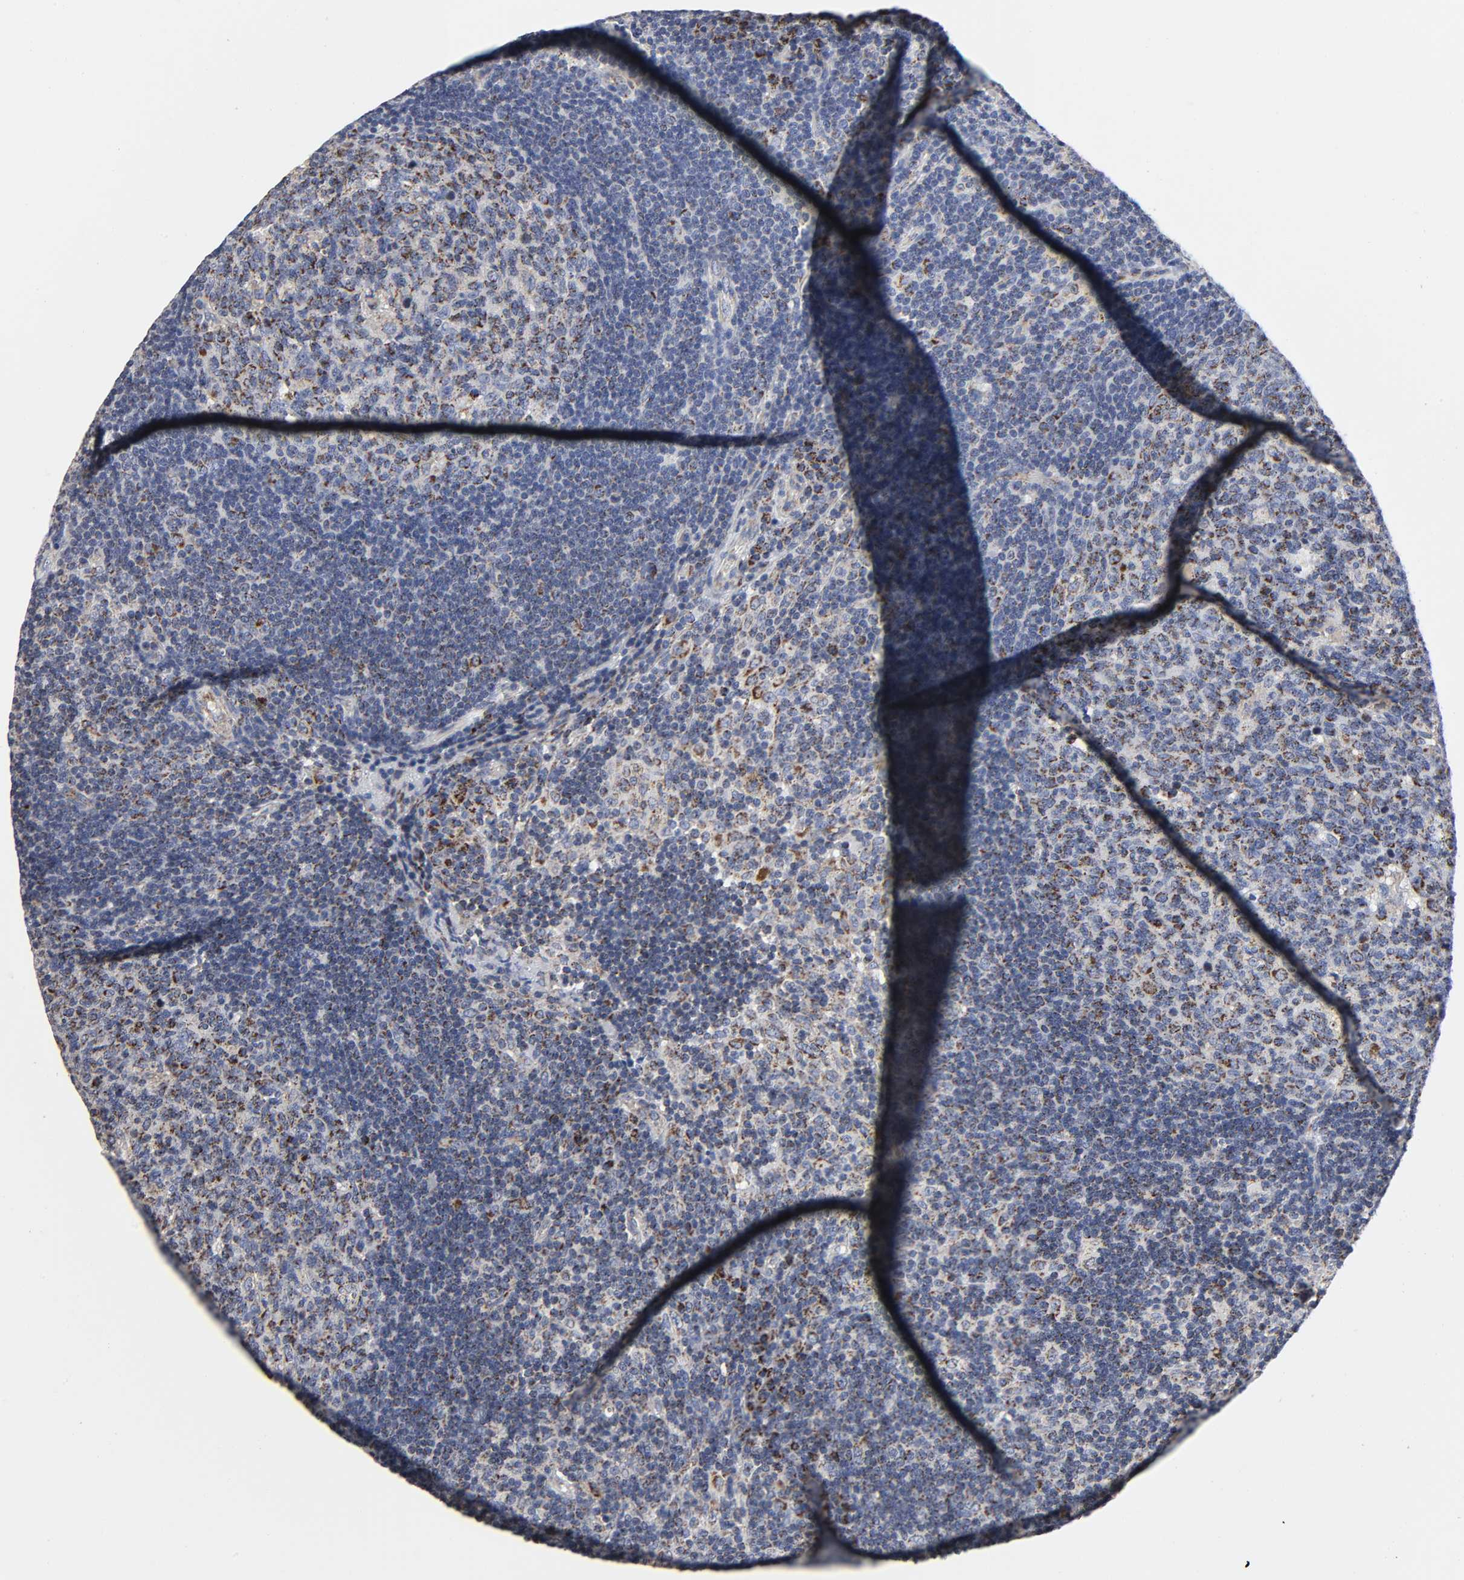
{"staining": {"intensity": "moderate", "quantity": ">75%", "location": "cytoplasmic/membranous"}, "tissue": "lymph node", "cell_type": "Germinal center cells", "image_type": "normal", "snomed": [{"axis": "morphology", "description": "Normal tissue, NOS"}, {"axis": "morphology", "description": "Squamous cell carcinoma, metastatic, NOS"}, {"axis": "topography", "description": "Lymph node"}], "caption": "An immunohistochemistry image of normal tissue is shown. Protein staining in brown highlights moderate cytoplasmic/membranous positivity in lymph node within germinal center cells. The protein of interest is shown in brown color, while the nuclei are stained blue.", "gene": "AOPEP", "patient": {"sex": "female", "age": 53}}